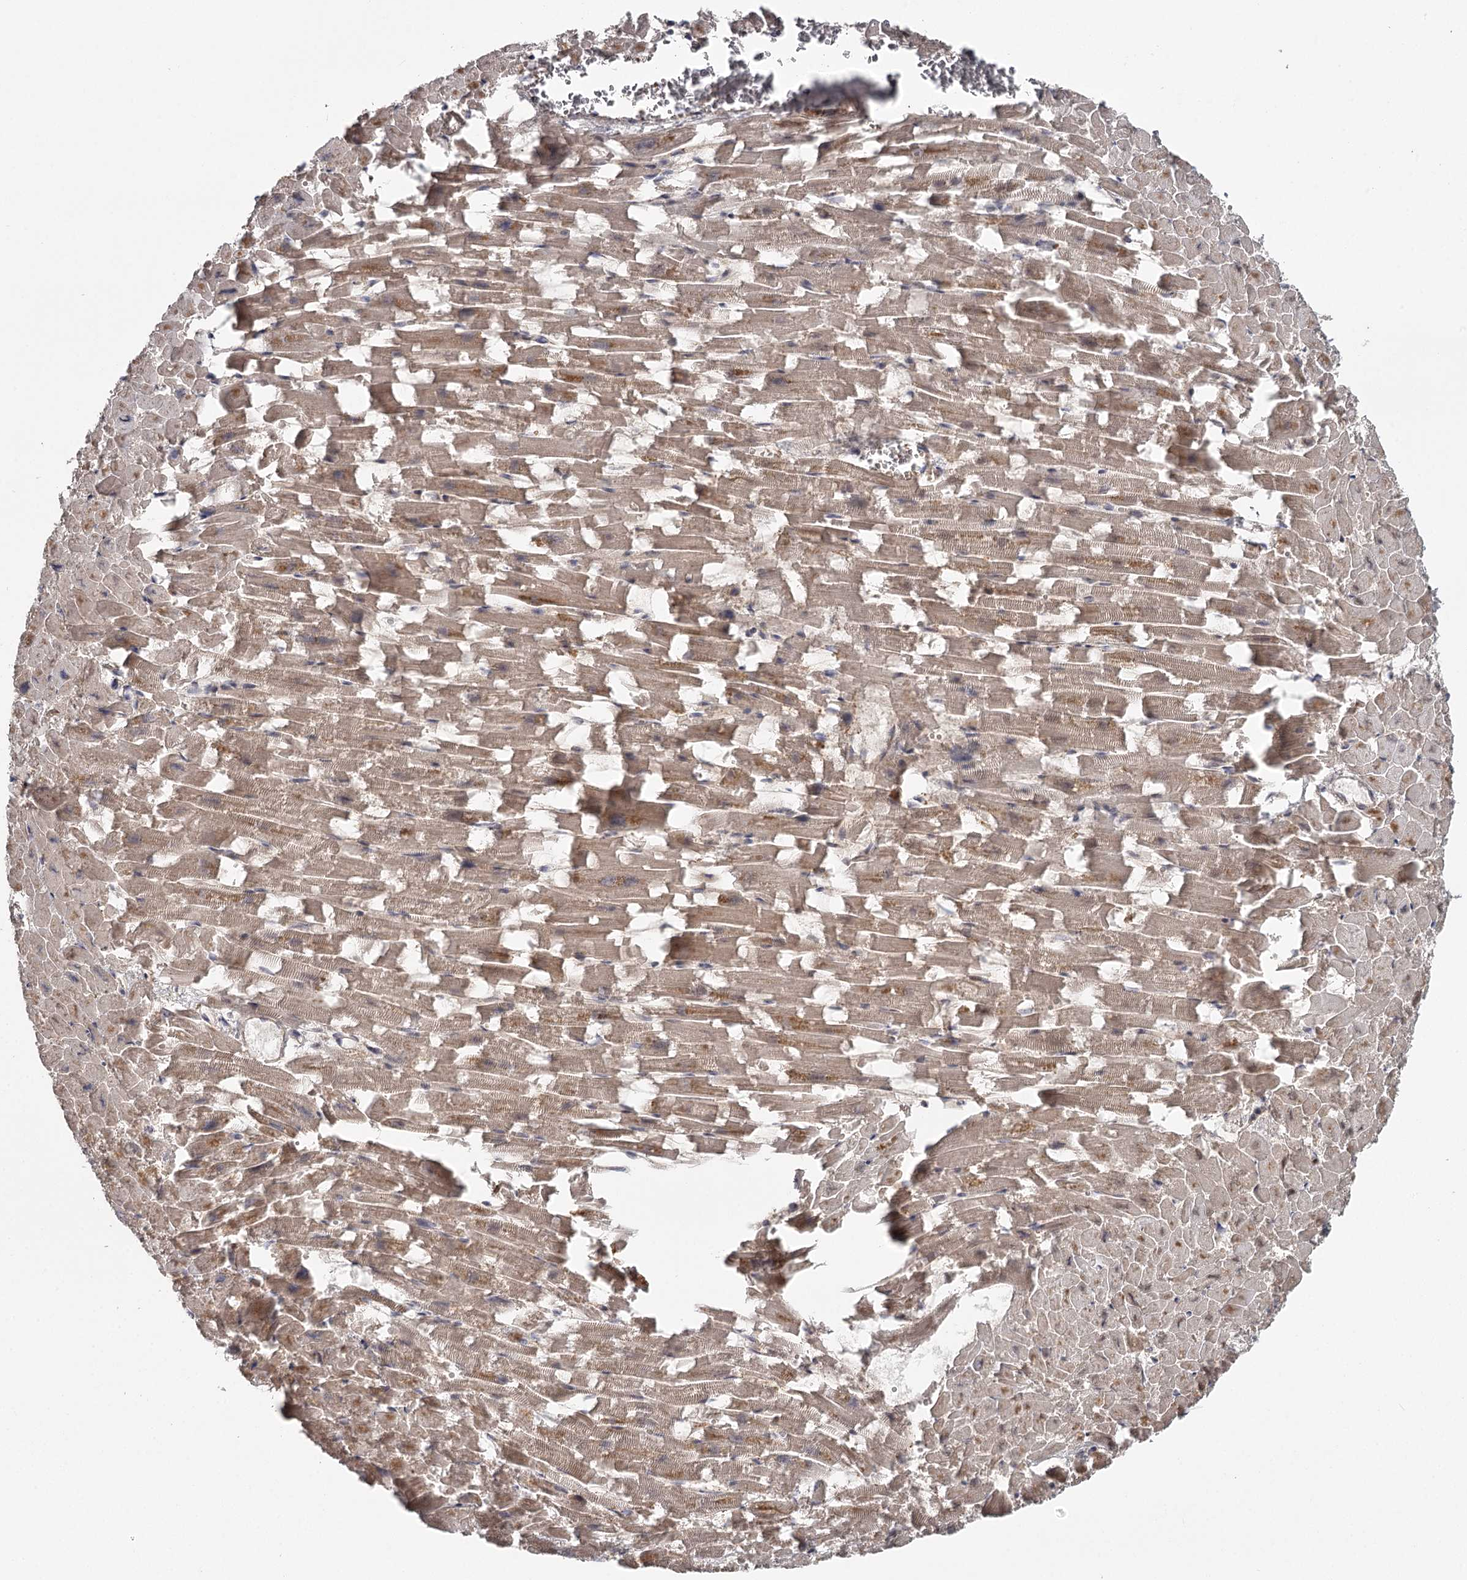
{"staining": {"intensity": "moderate", "quantity": ">75%", "location": "cytoplasmic/membranous"}, "tissue": "heart muscle", "cell_type": "Cardiomyocytes", "image_type": "normal", "snomed": [{"axis": "morphology", "description": "Normal tissue, NOS"}, {"axis": "topography", "description": "Heart"}], "caption": "Heart muscle stained with a brown dye exhibits moderate cytoplasmic/membranous positive staining in about >75% of cardiomyocytes.", "gene": "DHRS9", "patient": {"sex": "female", "age": 64}}